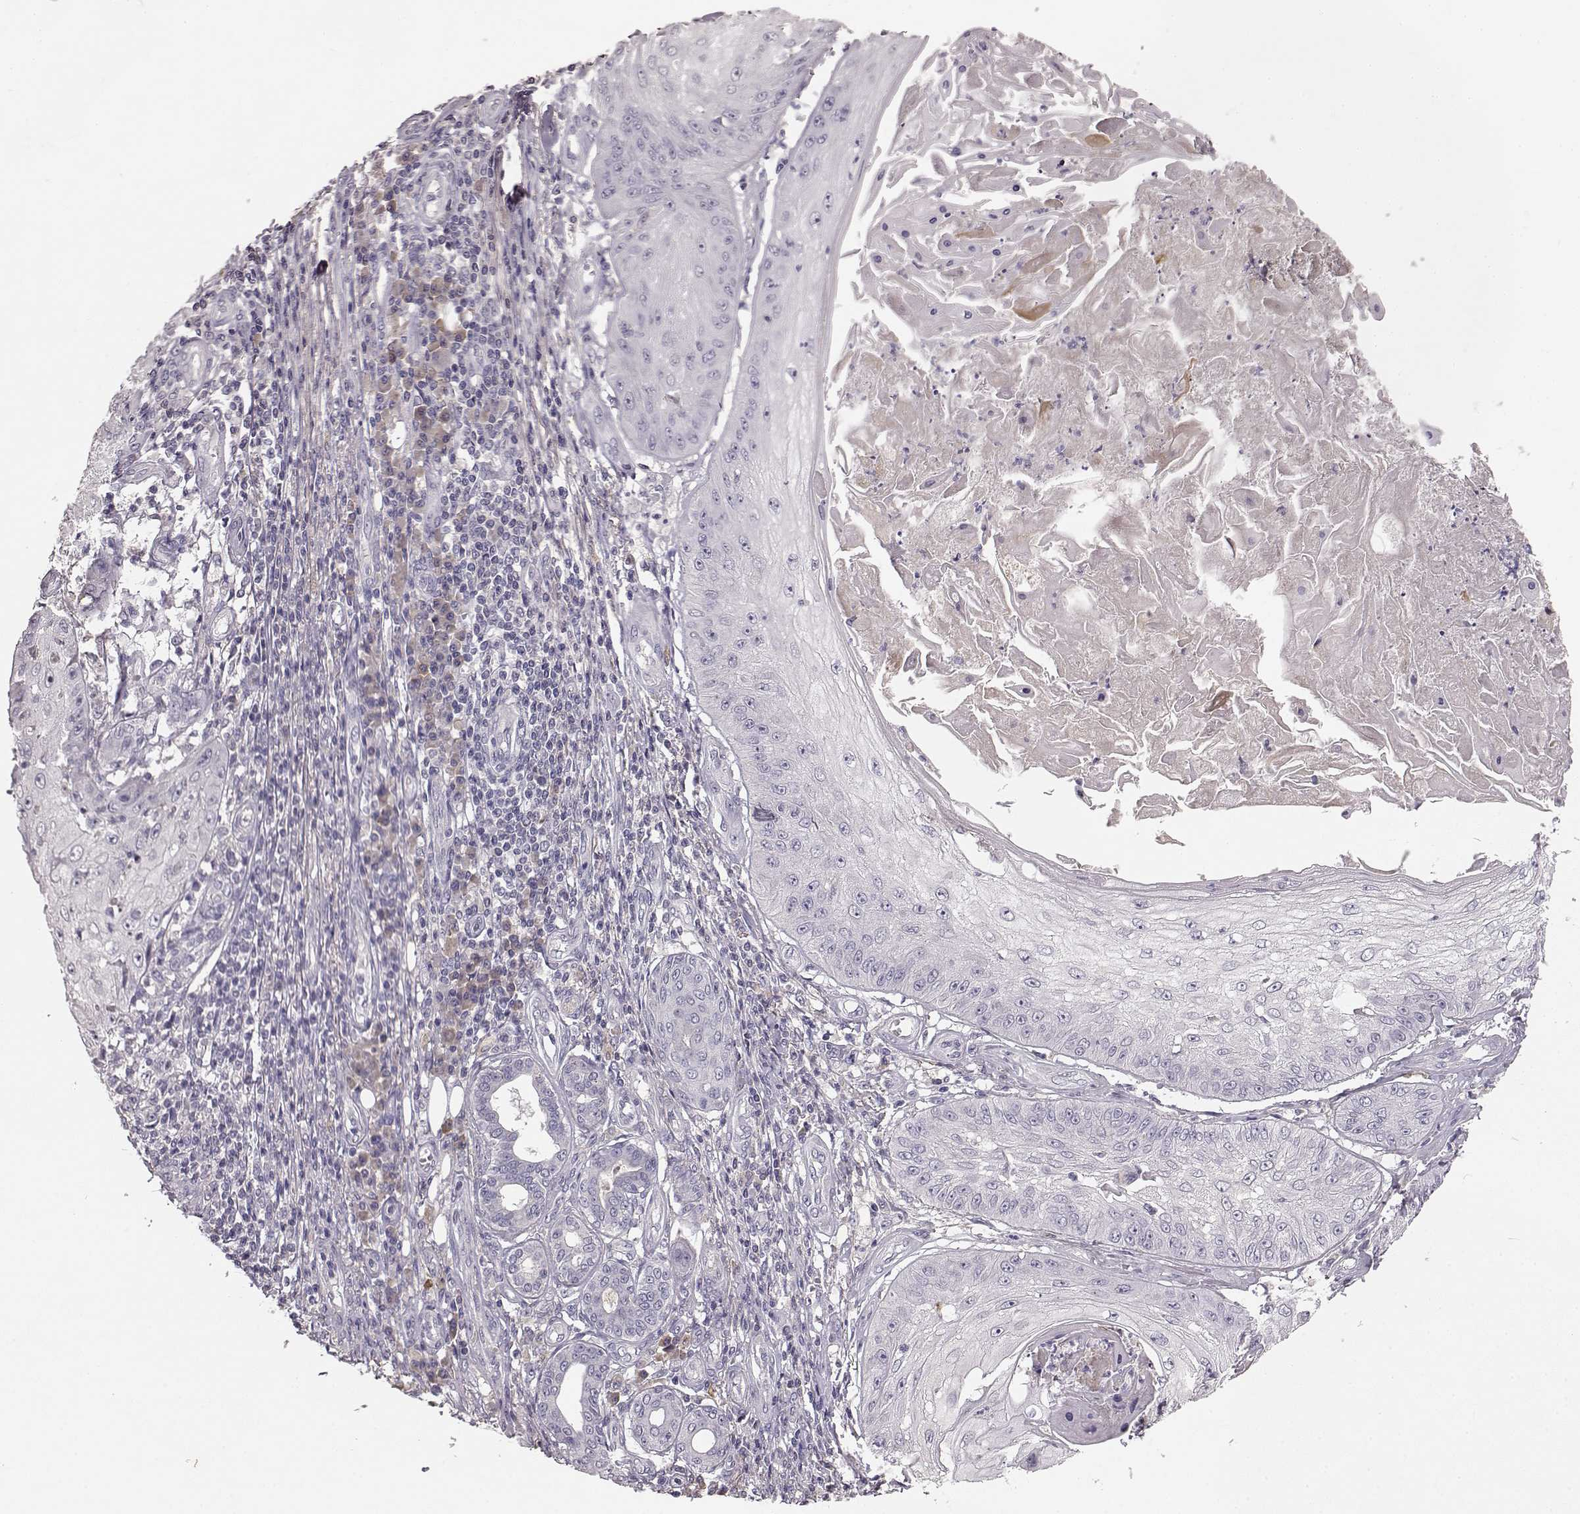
{"staining": {"intensity": "negative", "quantity": "none", "location": "none"}, "tissue": "skin cancer", "cell_type": "Tumor cells", "image_type": "cancer", "snomed": [{"axis": "morphology", "description": "Squamous cell carcinoma, NOS"}, {"axis": "topography", "description": "Skin"}], "caption": "Immunohistochemical staining of human skin squamous cell carcinoma exhibits no significant expression in tumor cells.", "gene": "YJEFN3", "patient": {"sex": "male", "age": 70}}